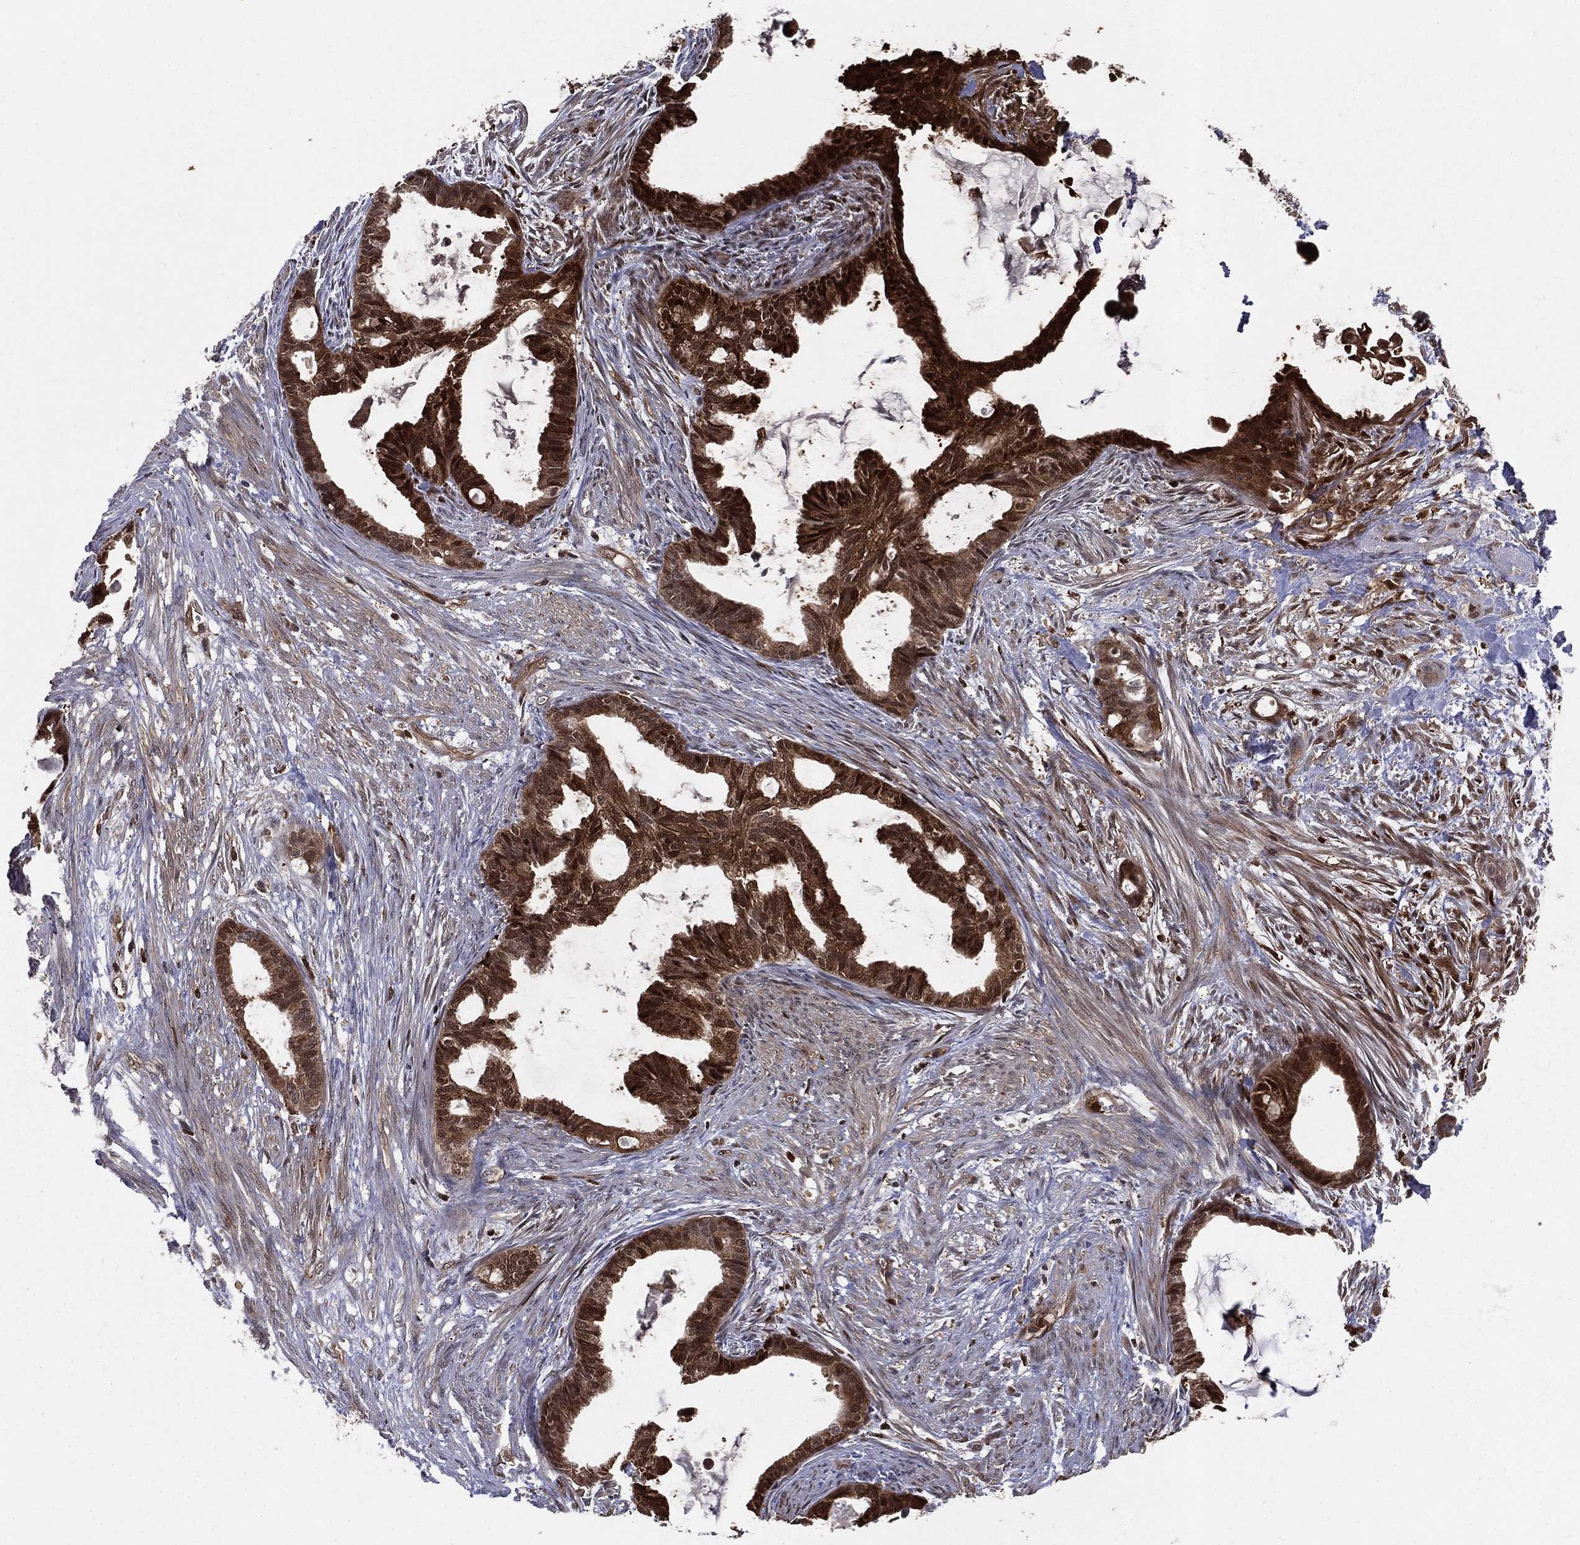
{"staining": {"intensity": "strong", "quantity": ">75%", "location": "cytoplasmic/membranous,nuclear"}, "tissue": "endometrial cancer", "cell_type": "Tumor cells", "image_type": "cancer", "snomed": [{"axis": "morphology", "description": "Adenocarcinoma, NOS"}, {"axis": "topography", "description": "Endometrium"}], "caption": "A photomicrograph of adenocarcinoma (endometrial) stained for a protein shows strong cytoplasmic/membranous and nuclear brown staining in tumor cells.", "gene": "ENO1", "patient": {"sex": "female", "age": 86}}